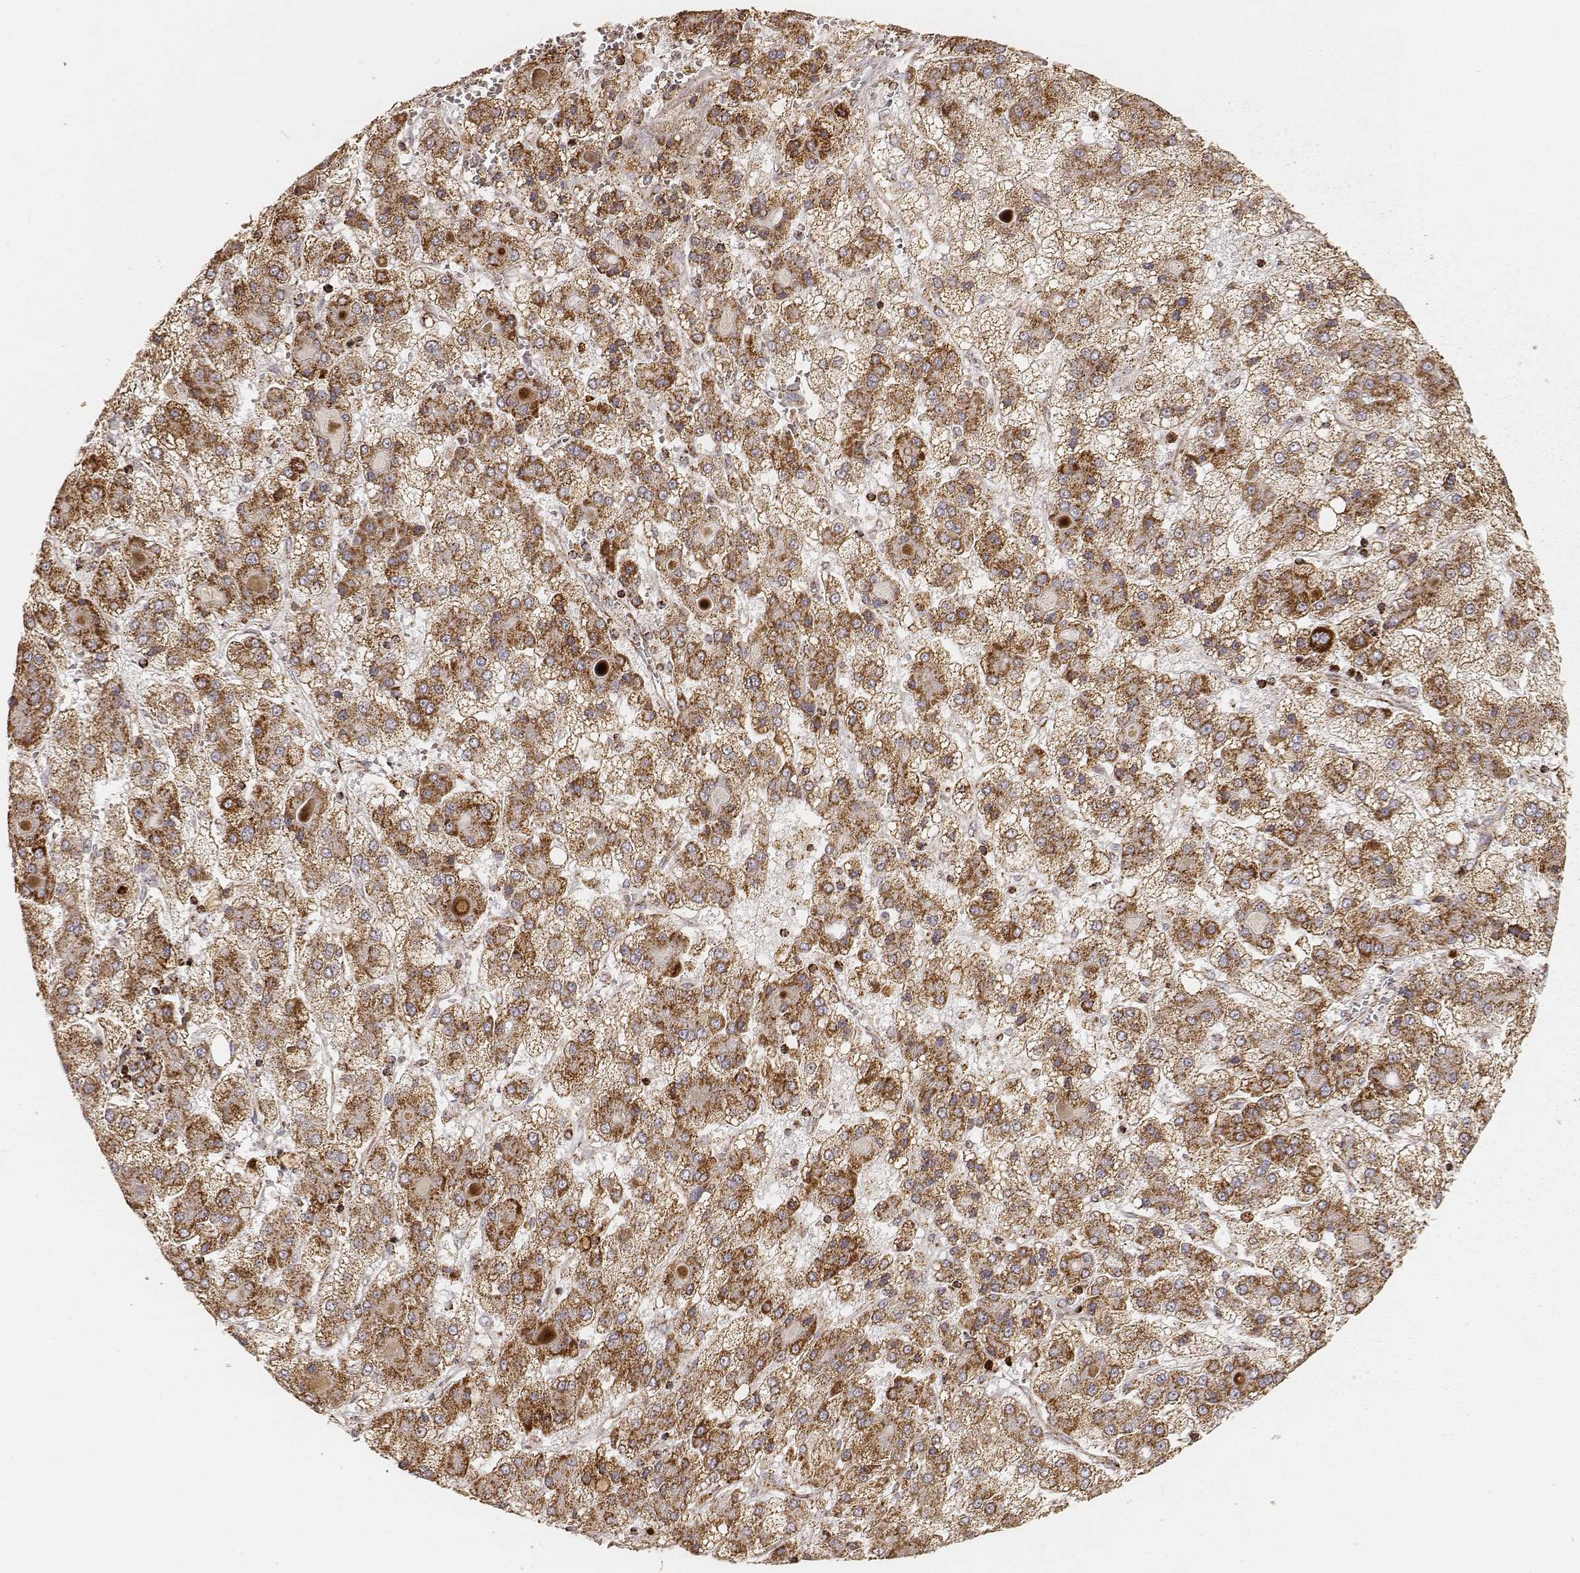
{"staining": {"intensity": "strong", "quantity": ">75%", "location": "cytoplasmic/membranous"}, "tissue": "liver cancer", "cell_type": "Tumor cells", "image_type": "cancer", "snomed": [{"axis": "morphology", "description": "Carcinoma, Hepatocellular, NOS"}, {"axis": "topography", "description": "Liver"}], "caption": "High-power microscopy captured an immunohistochemistry micrograph of liver cancer (hepatocellular carcinoma), revealing strong cytoplasmic/membranous expression in approximately >75% of tumor cells.", "gene": "CS", "patient": {"sex": "male", "age": 73}}